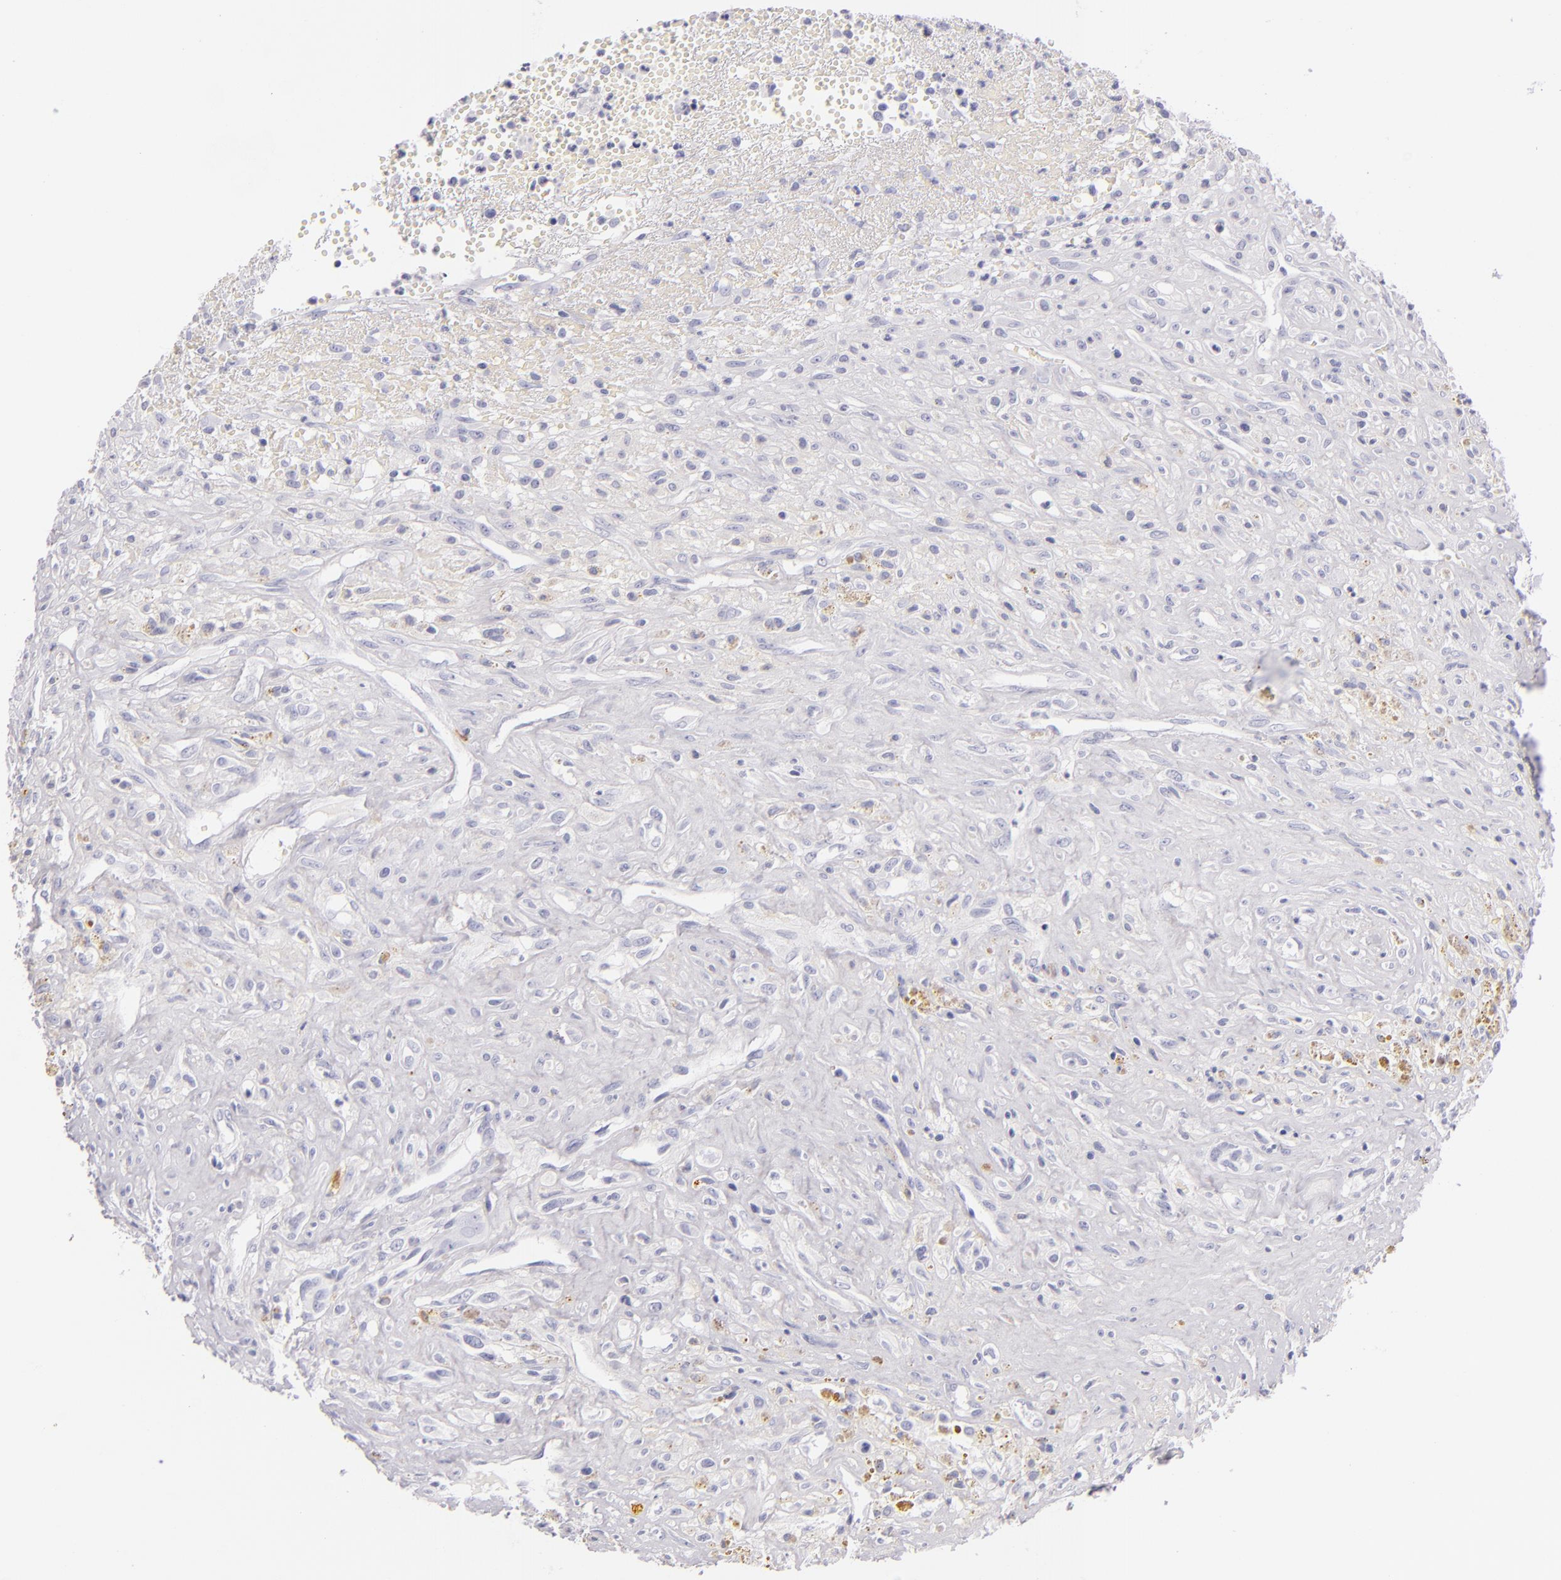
{"staining": {"intensity": "negative", "quantity": "none", "location": "none"}, "tissue": "glioma", "cell_type": "Tumor cells", "image_type": "cancer", "snomed": [{"axis": "morphology", "description": "Glioma, malignant, High grade"}, {"axis": "topography", "description": "Brain"}], "caption": "IHC histopathology image of neoplastic tissue: glioma stained with DAB (3,3'-diaminobenzidine) exhibits no significant protein positivity in tumor cells.", "gene": "TPSD1", "patient": {"sex": "male", "age": 66}}